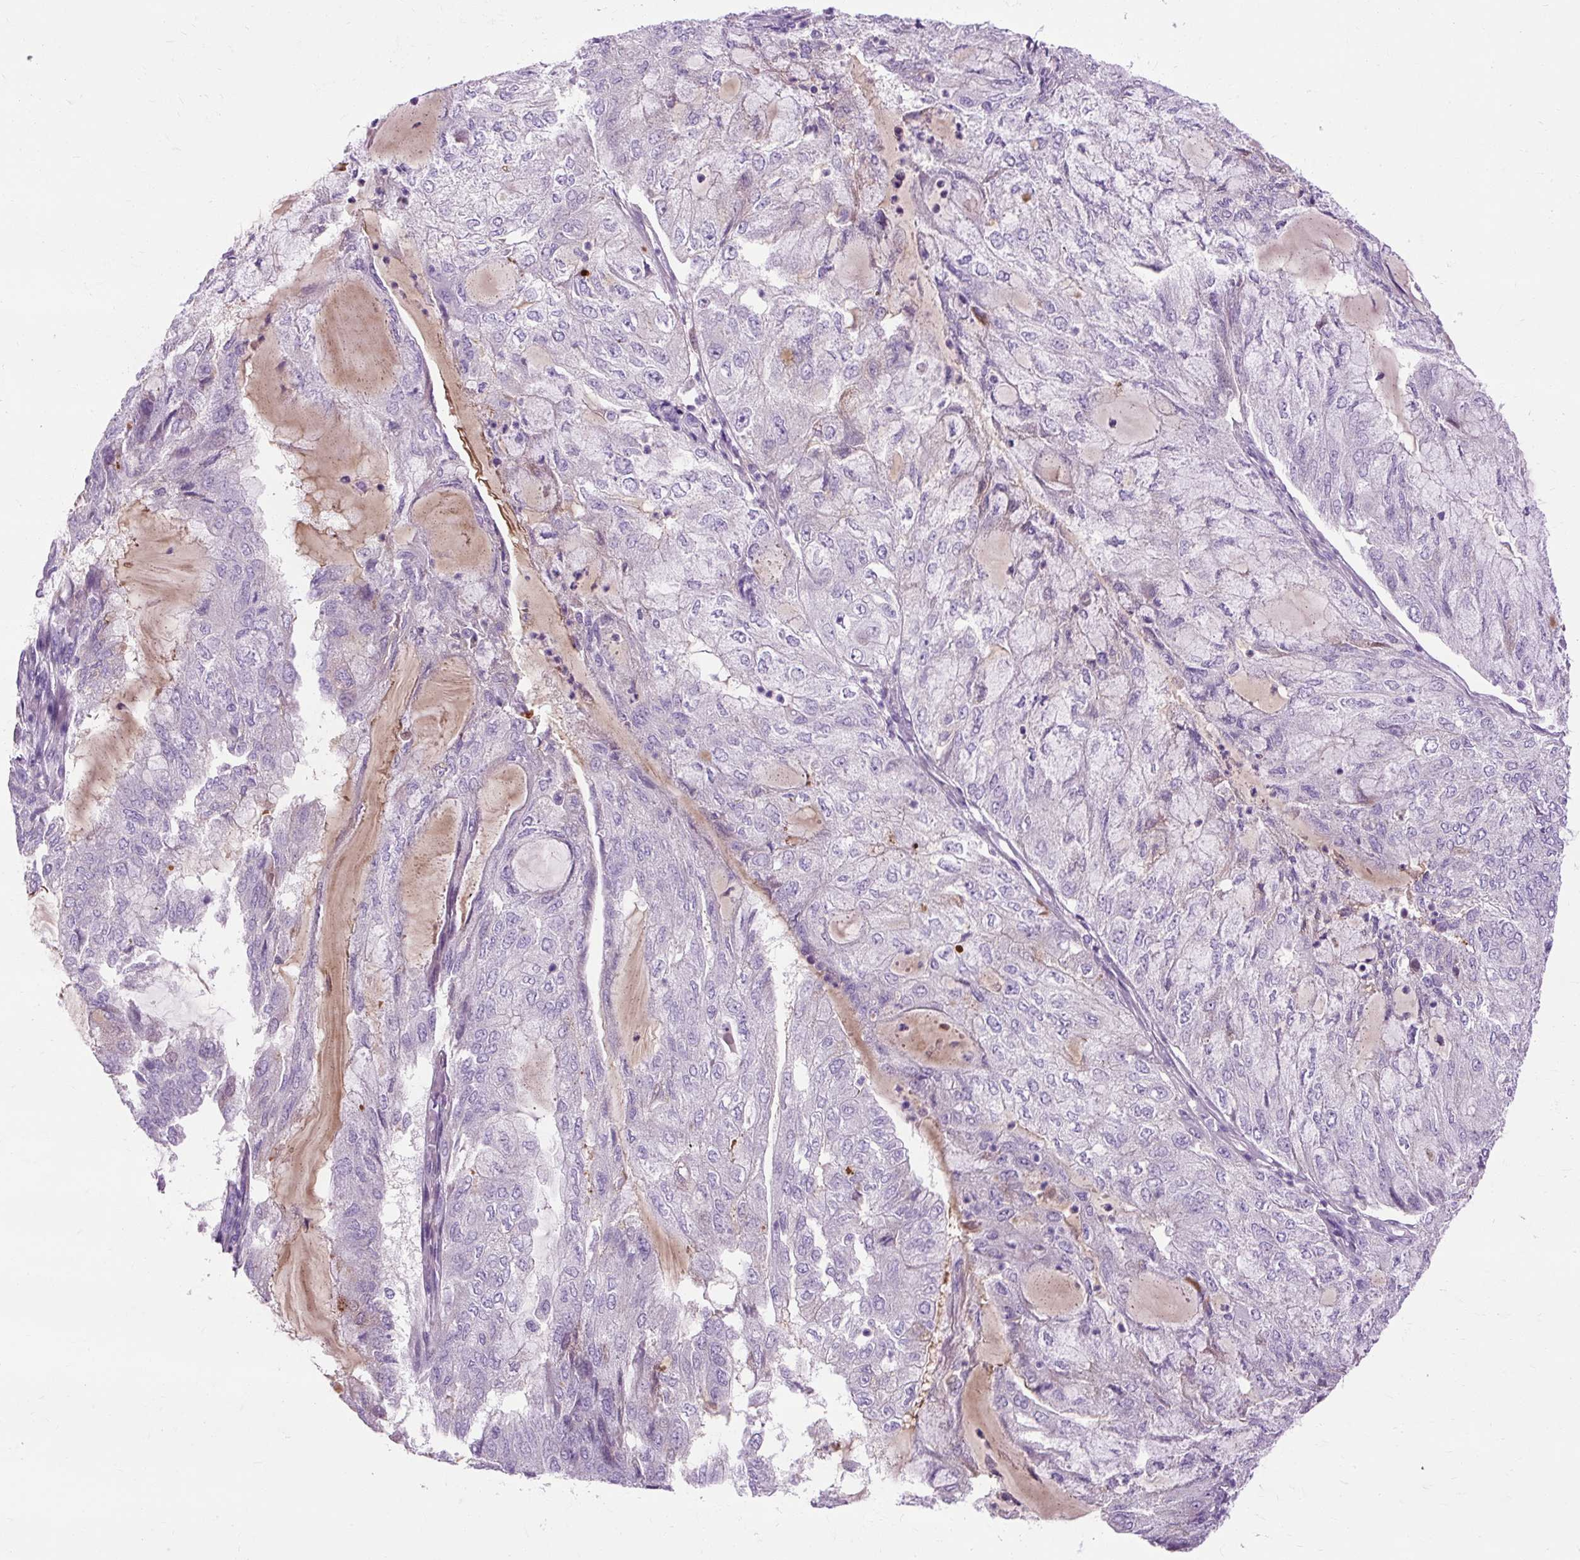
{"staining": {"intensity": "negative", "quantity": "none", "location": "none"}, "tissue": "endometrial cancer", "cell_type": "Tumor cells", "image_type": "cancer", "snomed": [{"axis": "morphology", "description": "Adenocarcinoma, NOS"}, {"axis": "topography", "description": "Endometrium"}], "caption": "Adenocarcinoma (endometrial) stained for a protein using immunohistochemistry (IHC) reveals no staining tumor cells.", "gene": "ARRDC2", "patient": {"sex": "female", "age": 81}}